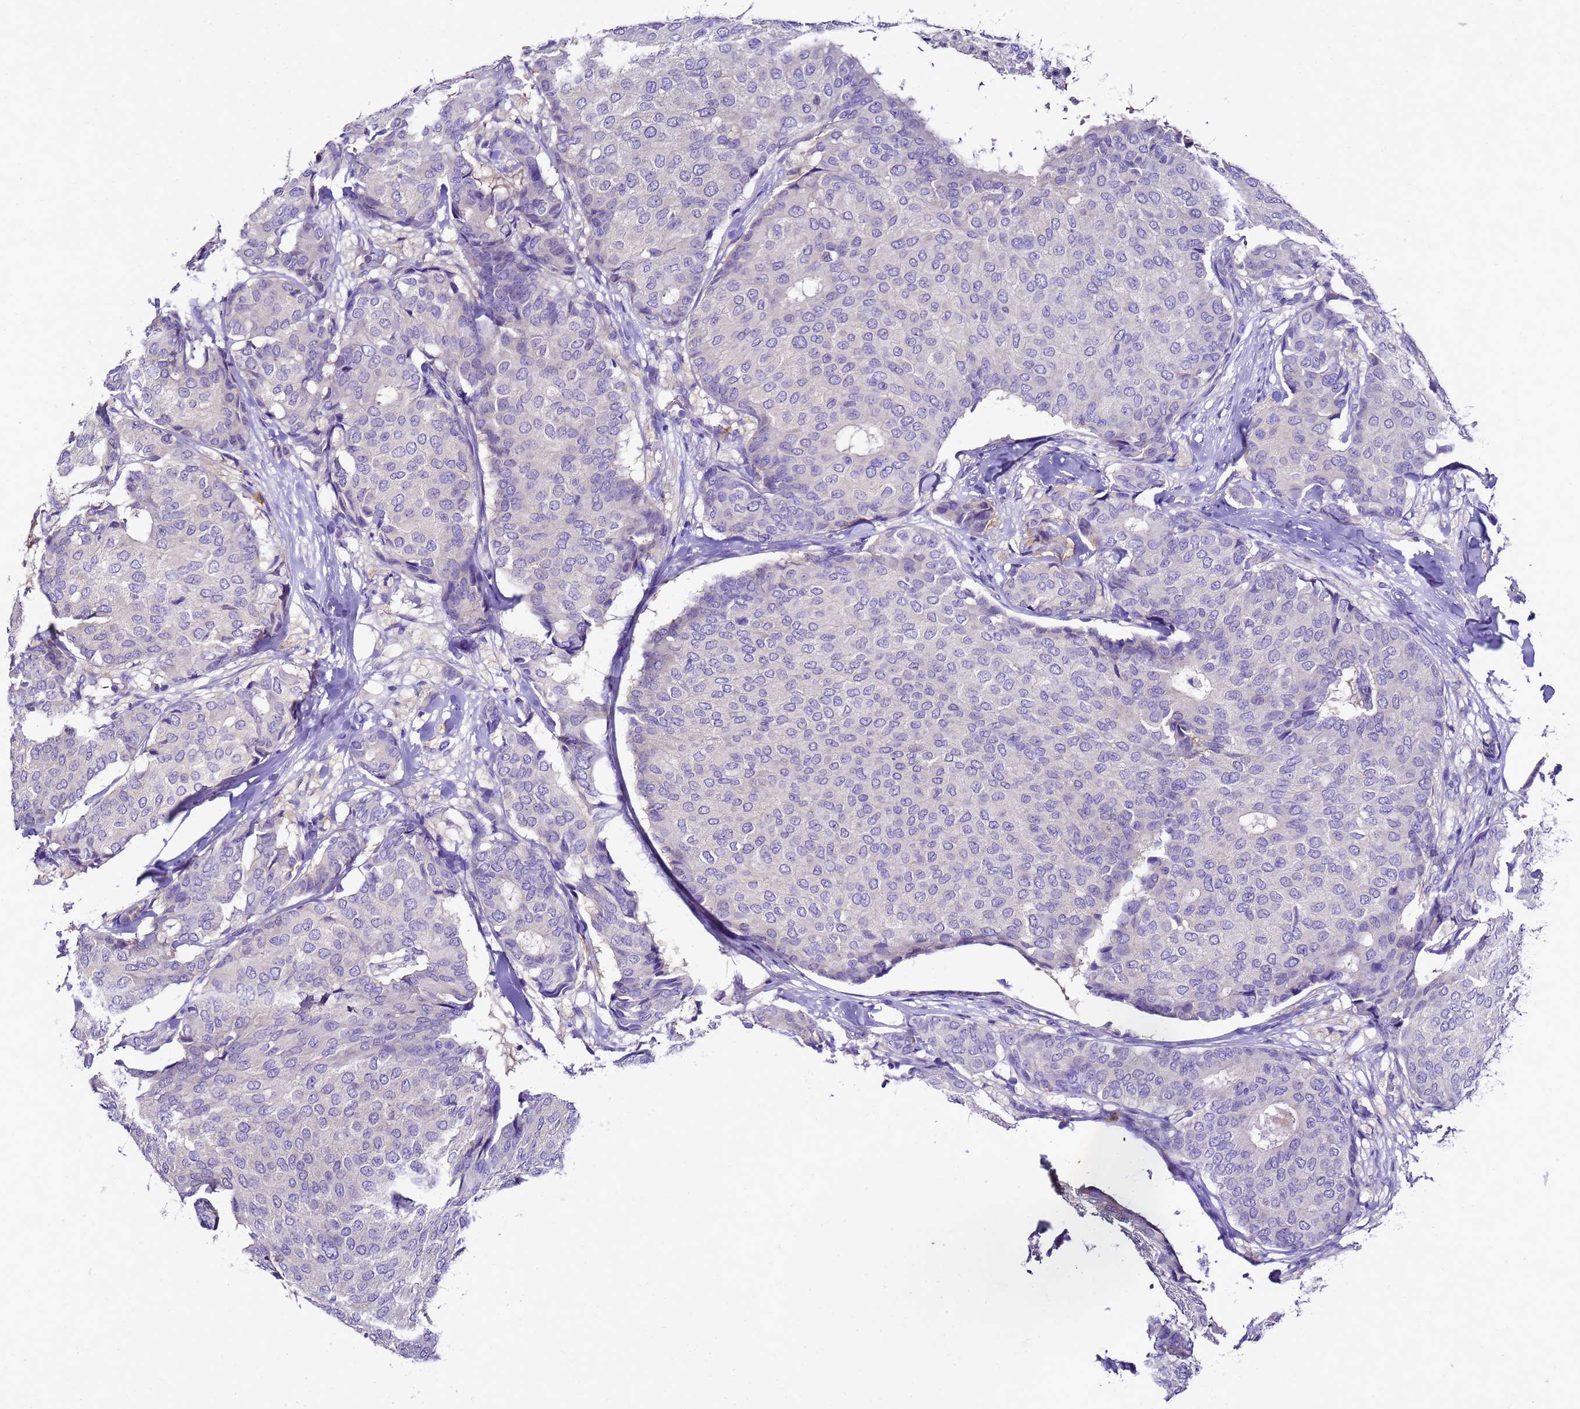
{"staining": {"intensity": "negative", "quantity": "none", "location": "none"}, "tissue": "breast cancer", "cell_type": "Tumor cells", "image_type": "cancer", "snomed": [{"axis": "morphology", "description": "Duct carcinoma"}, {"axis": "topography", "description": "Breast"}], "caption": "IHC of human breast cancer (invasive ductal carcinoma) reveals no expression in tumor cells. Nuclei are stained in blue.", "gene": "UGT2A1", "patient": {"sex": "female", "age": 75}}